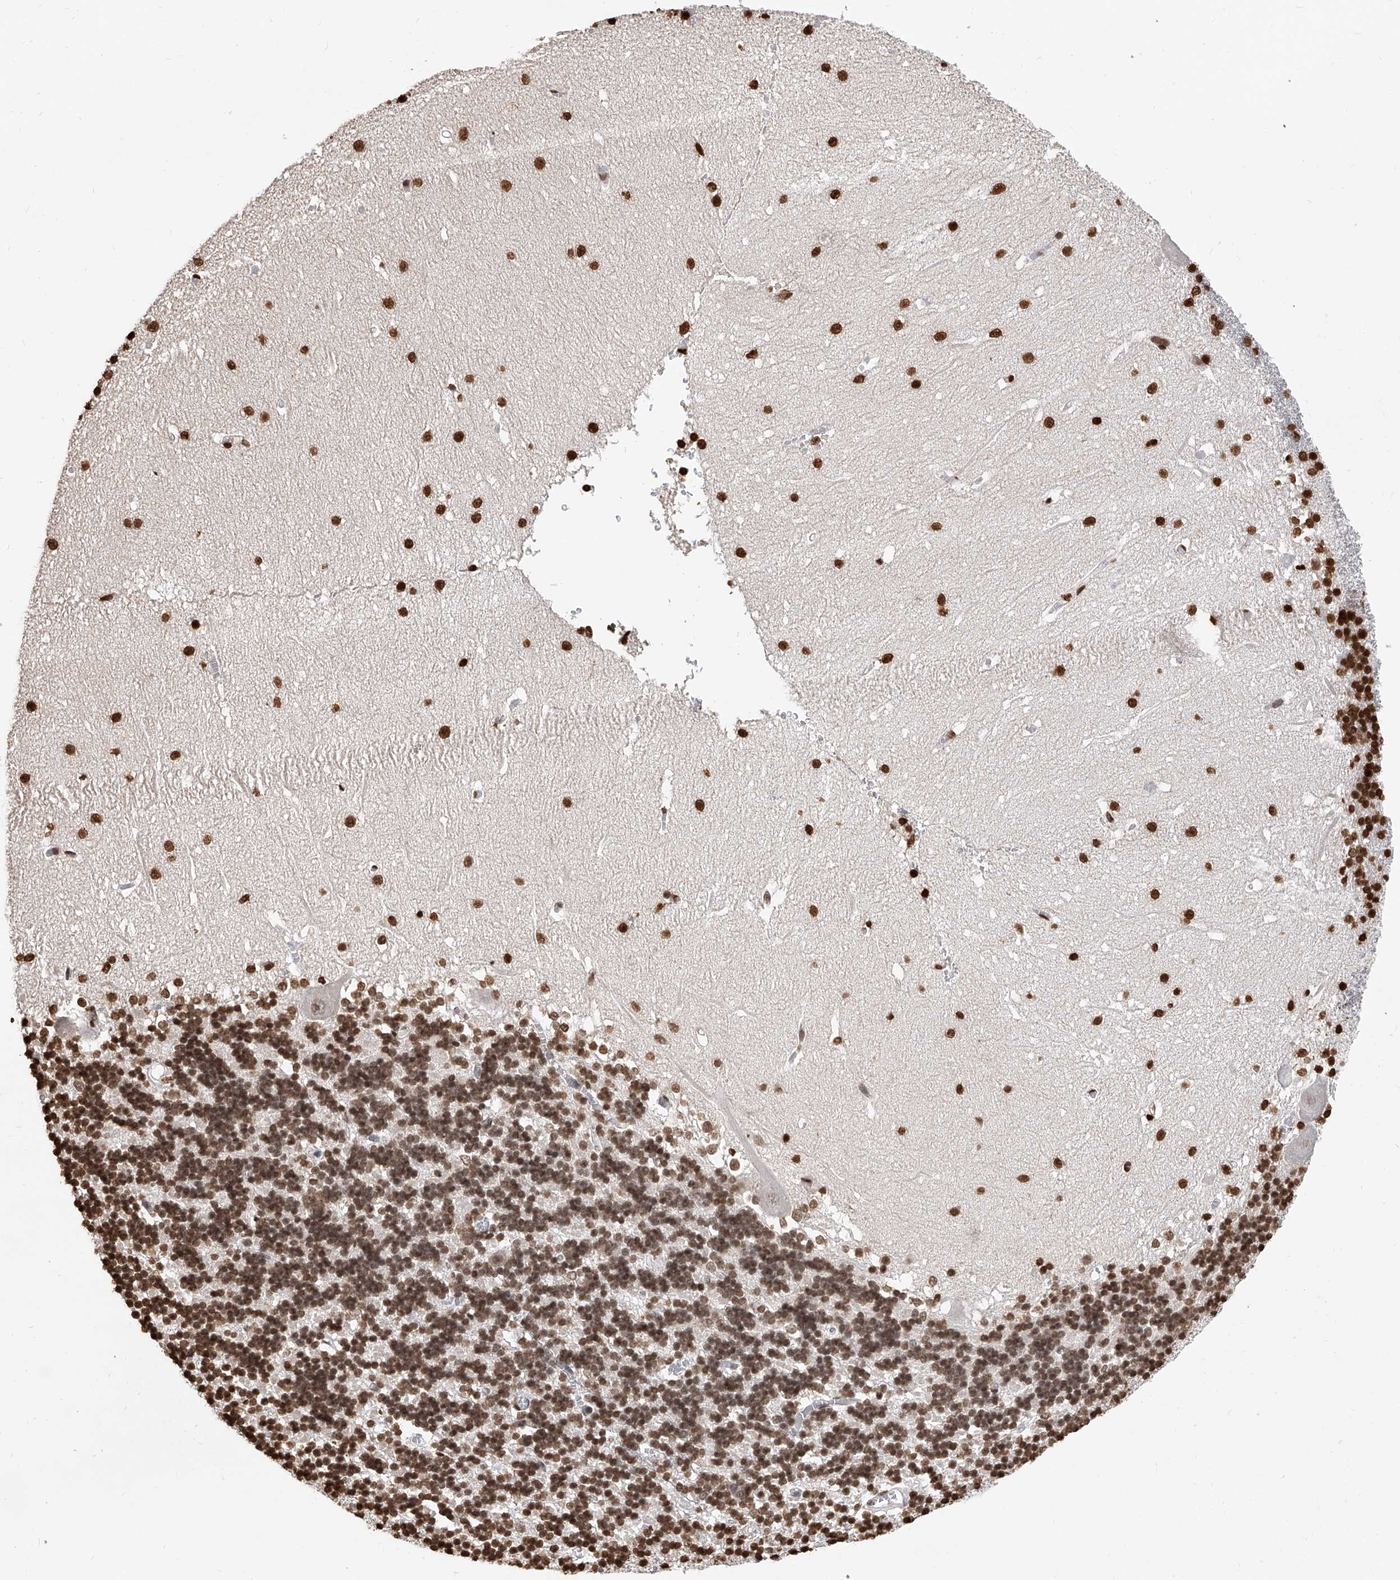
{"staining": {"intensity": "moderate", "quantity": ">75%", "location": "nuclear"}, "tissue": "cerebellum", "cell_type": "Cells in granular layer", "image_type": "normal", "snomed": [{"axis": "morphology", "description": "Normal tissue, NOS"}, {"axis": "topography", "description": "Cerebellum"}], "caption": "This histopathology image reveals immunohistochemistry (IHC) staining of unremarkable cerebellum, with medium moderate nuclear positivity in about >75% of cells in granular layer.", "gene": "CFAP410", "patient": {"sex": "male", "age": 37}}